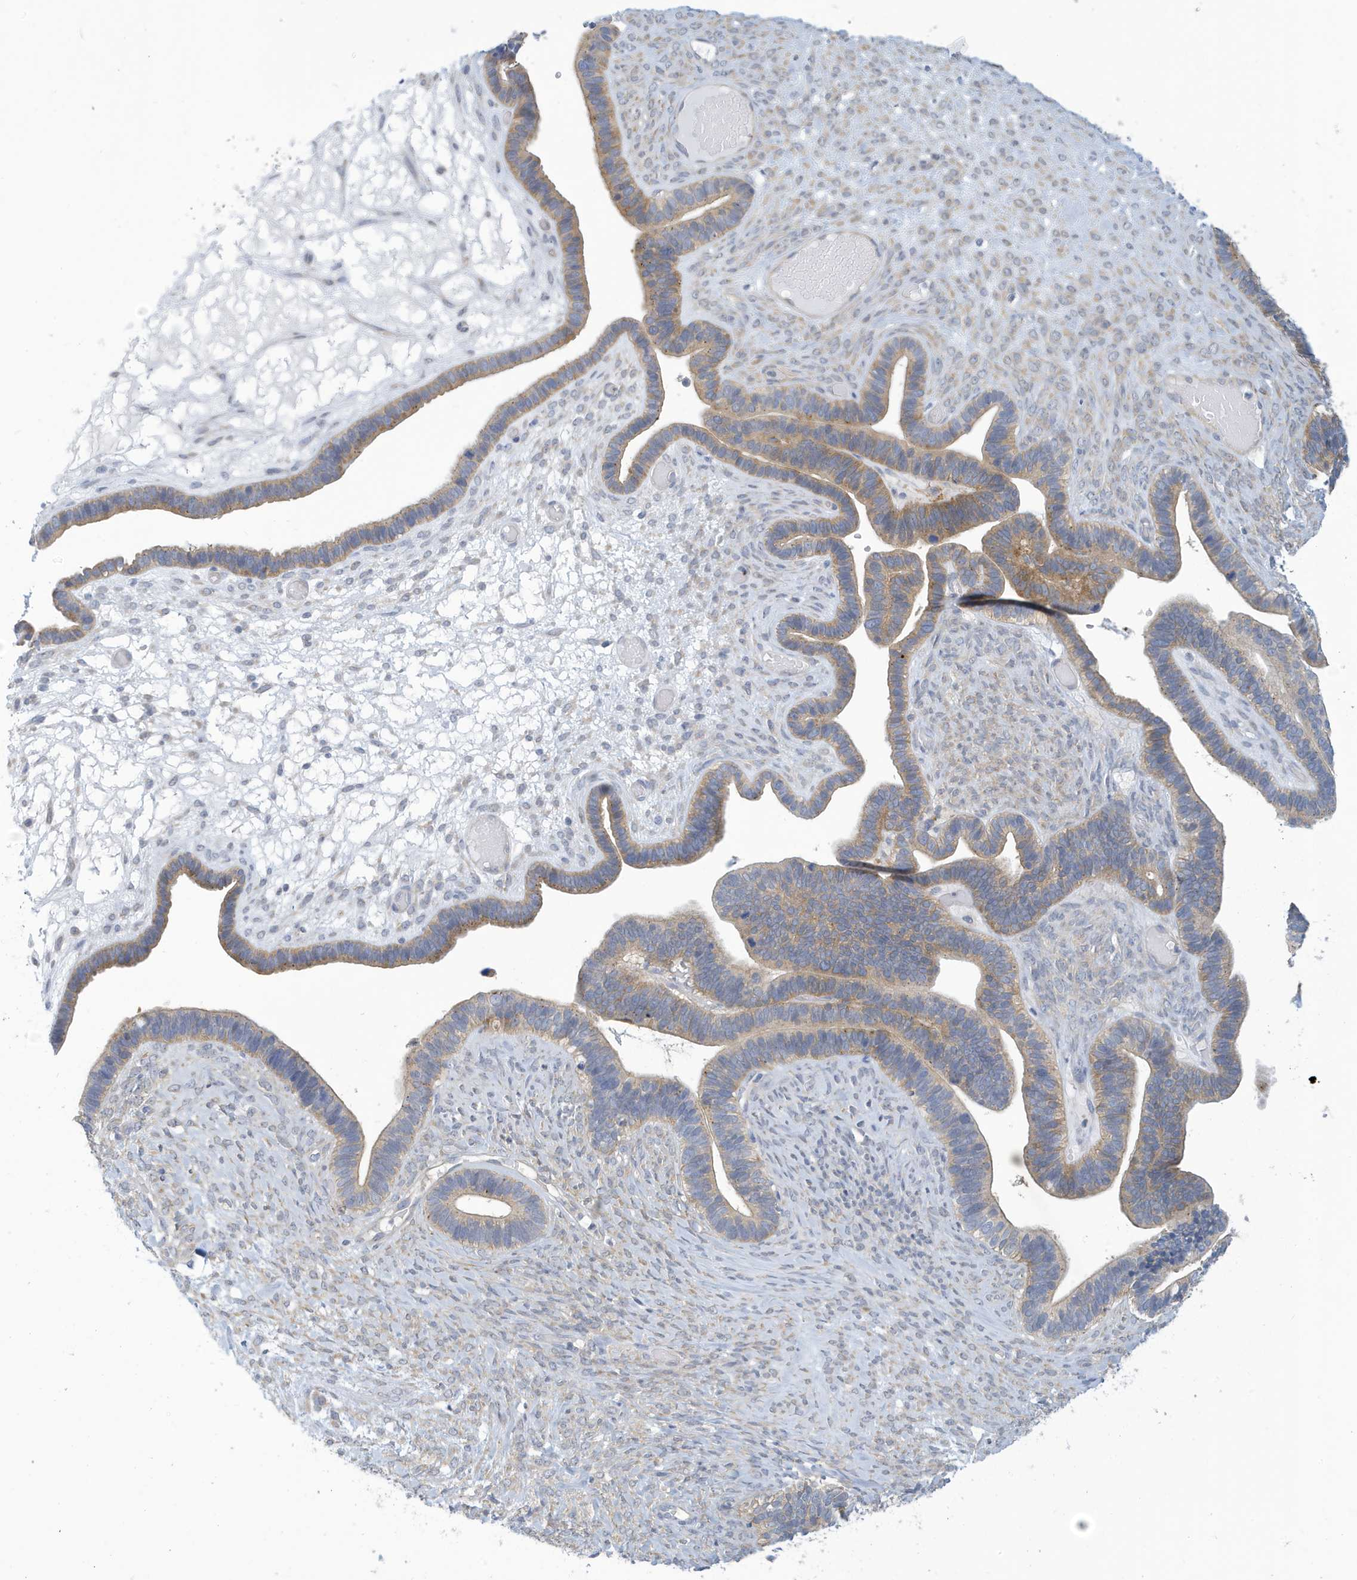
{"staining": {"intensity": "moderate", "quantity": "25%-75%", "location": "cytoplasmic/membranous"}, "tissue": "ovarian cancer", "cell_type": "Tumor cells", "image_type": "cancer", "snomed": [{"axis": "morphology", "description": "Cystadenocarcinoma, serous, NOS"}, {"axis": "topography", "description": "Ovary"}], "caption": "A brown stain labels moderate cytoplasmic/membranous positivity of a protein in human serous cystadenocarcinoma (ovarian) tumor cells. Nuclei are stained in blue.", "gene": "VTA1", "patient": {"sex": "female", "age": 56}}